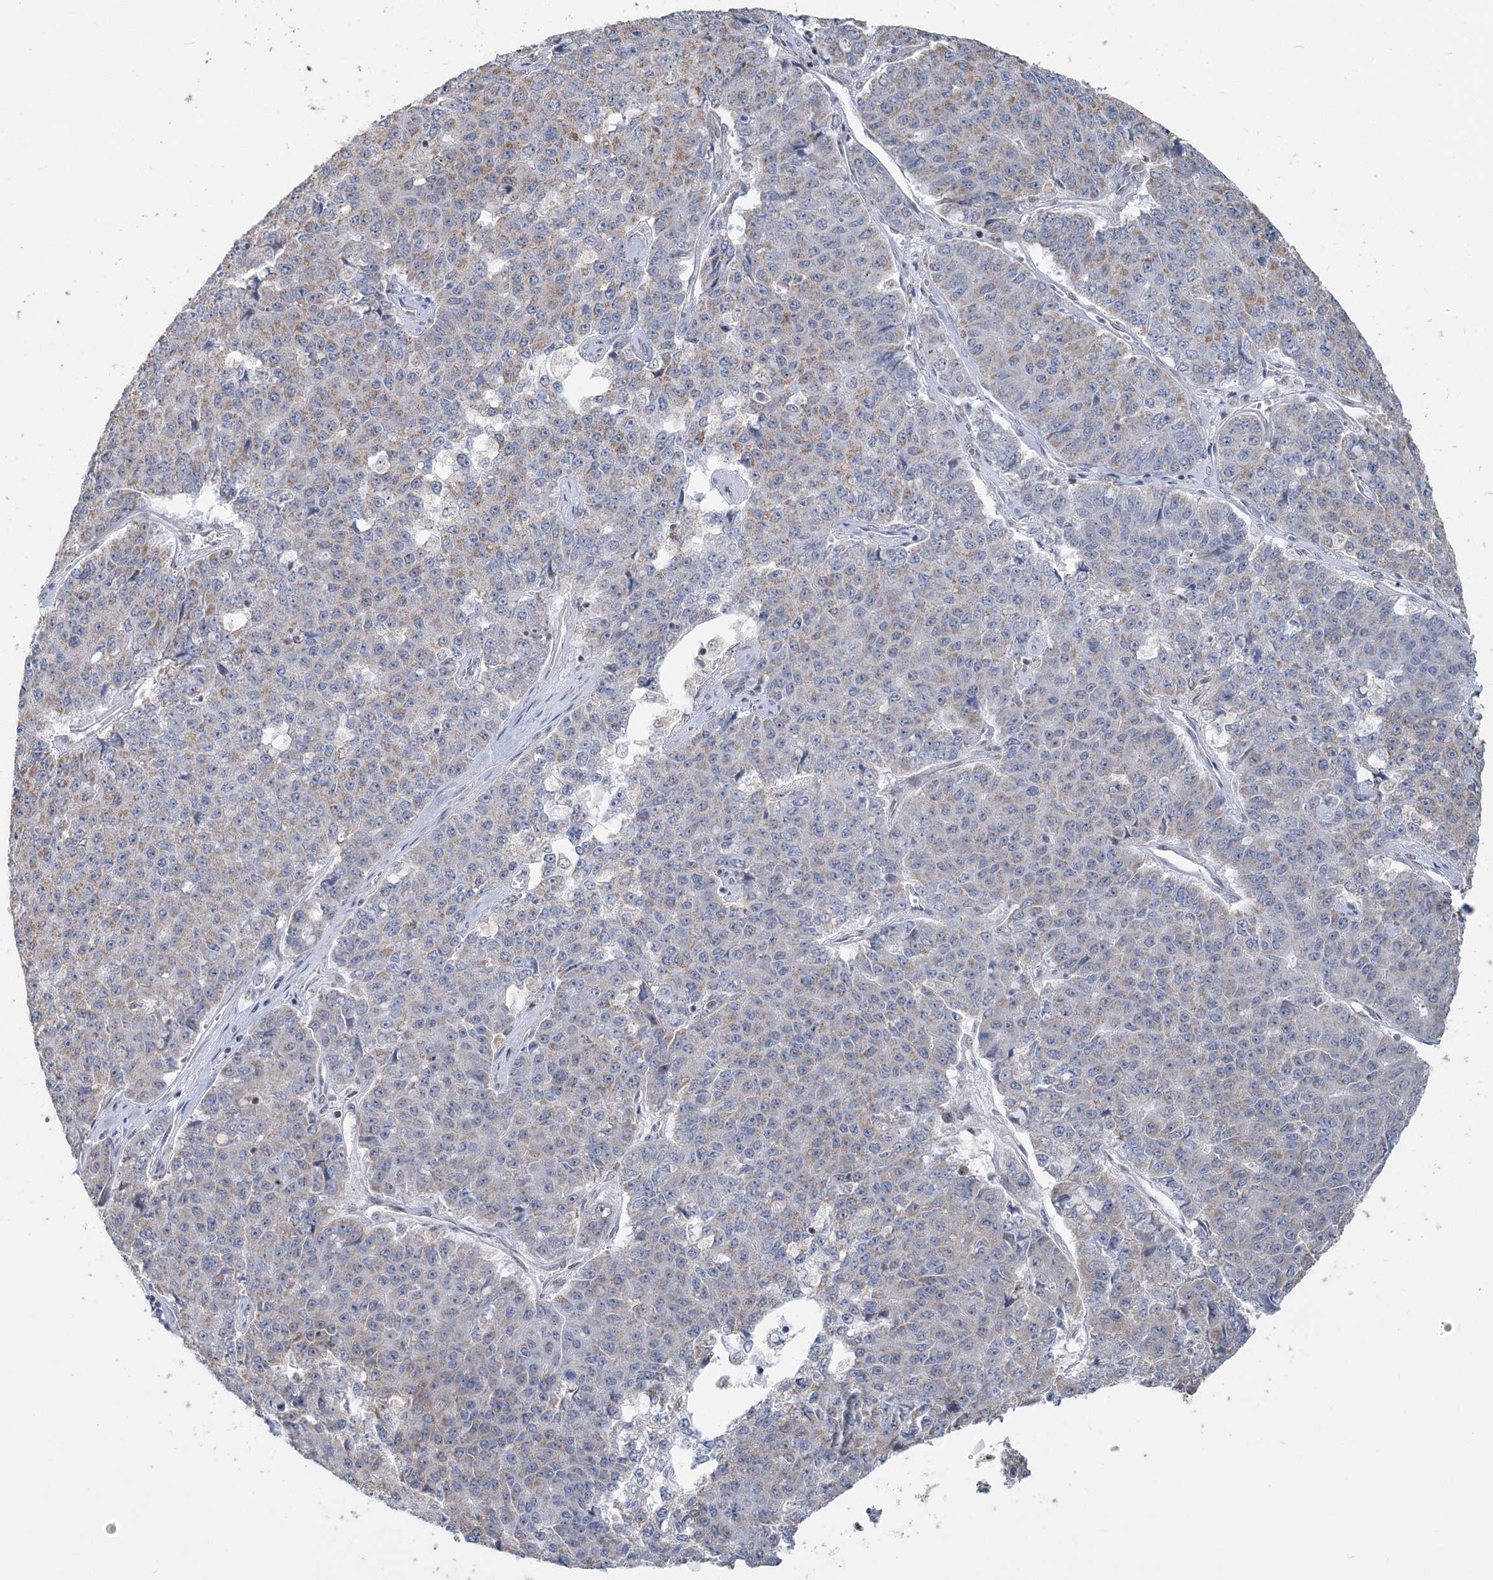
{"staining": {"intensity": "moderate", "quantity": "25%-75%", "location": "cytoplasmic/membranous"}, "tissue": "pancreatic cancer", "cell_type": "Tumor cells", "image_type": "cancer", "snomed": [{"axis": "morphology", "description": "Adenocarcinoma, NOS"}, {"axis": "topography", "description": "Pancreas"}], "caption": "Immunohistochemistry image of pancreatic cancer (adenocarcinoma) stained for a protein (brown), which exhibits medium levels of moderate cytoplasmic/membranous positivity in approximately 25%-75% of tumor cells.", "gene": "SUCLG1", "patient": {"sex": "male", "age": 50}}